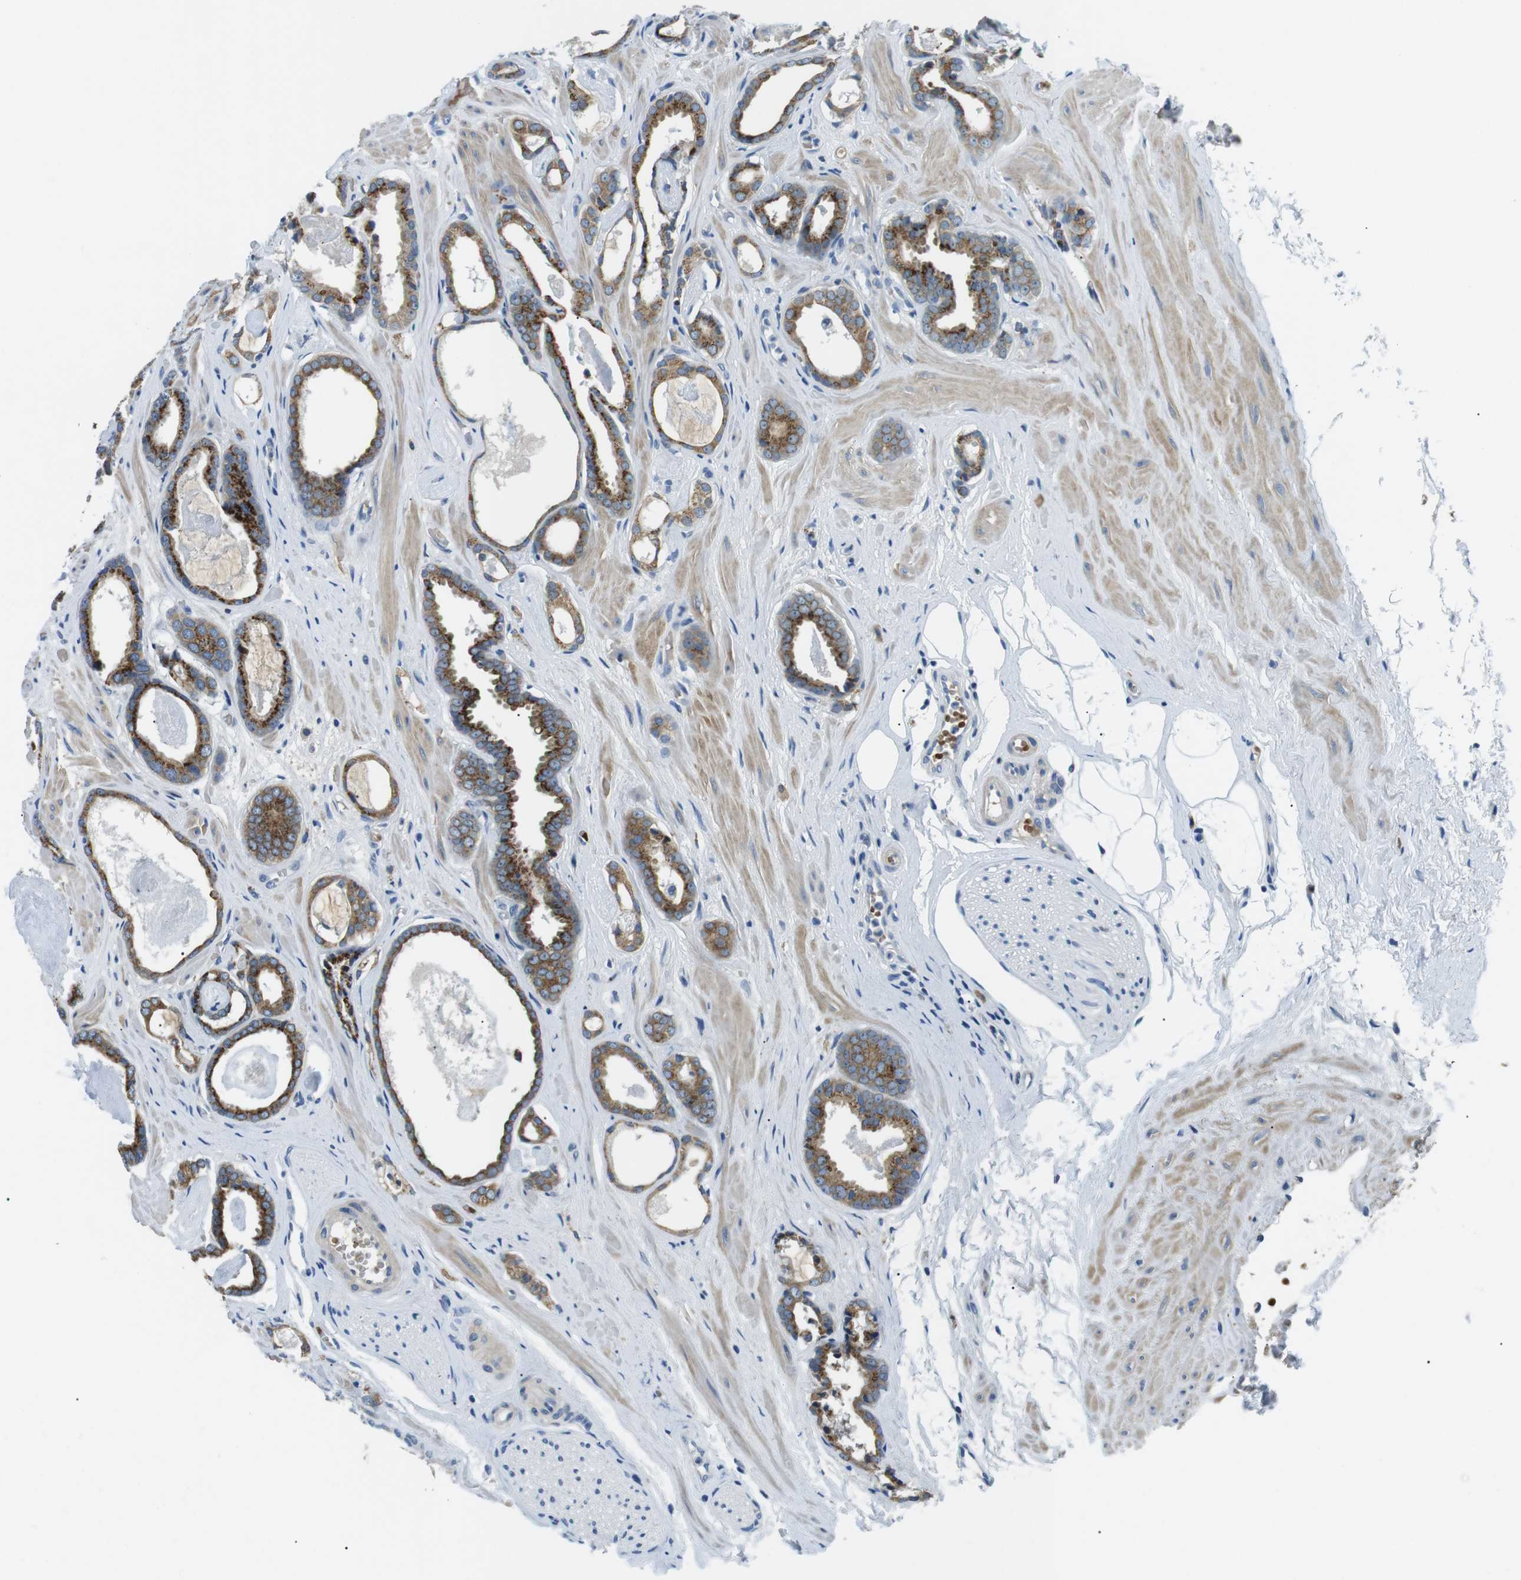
{"staining": {"intensity": "moderate", "quantity": ">75%", "location": "cytoplasmic/membranous"}, "tissue": "prostate cancer", "cell_type": "Tumor cells", "image_type": "cancer", "snomed": [{"axis": "morphology", "description": "Adenocarcinoma, Low grade"}, {"axis": "topography", "description": "Prostate"}], "caption": "Human prostate cancer (low-grade adenocarcinoma) stained with a brown dye demonstrates moderate cytoplasmic/membranous positive positivity in approximately >75% of tumor cells.", "gene": "WSCD1", "patient": {"sex": "male", "age": 53}}